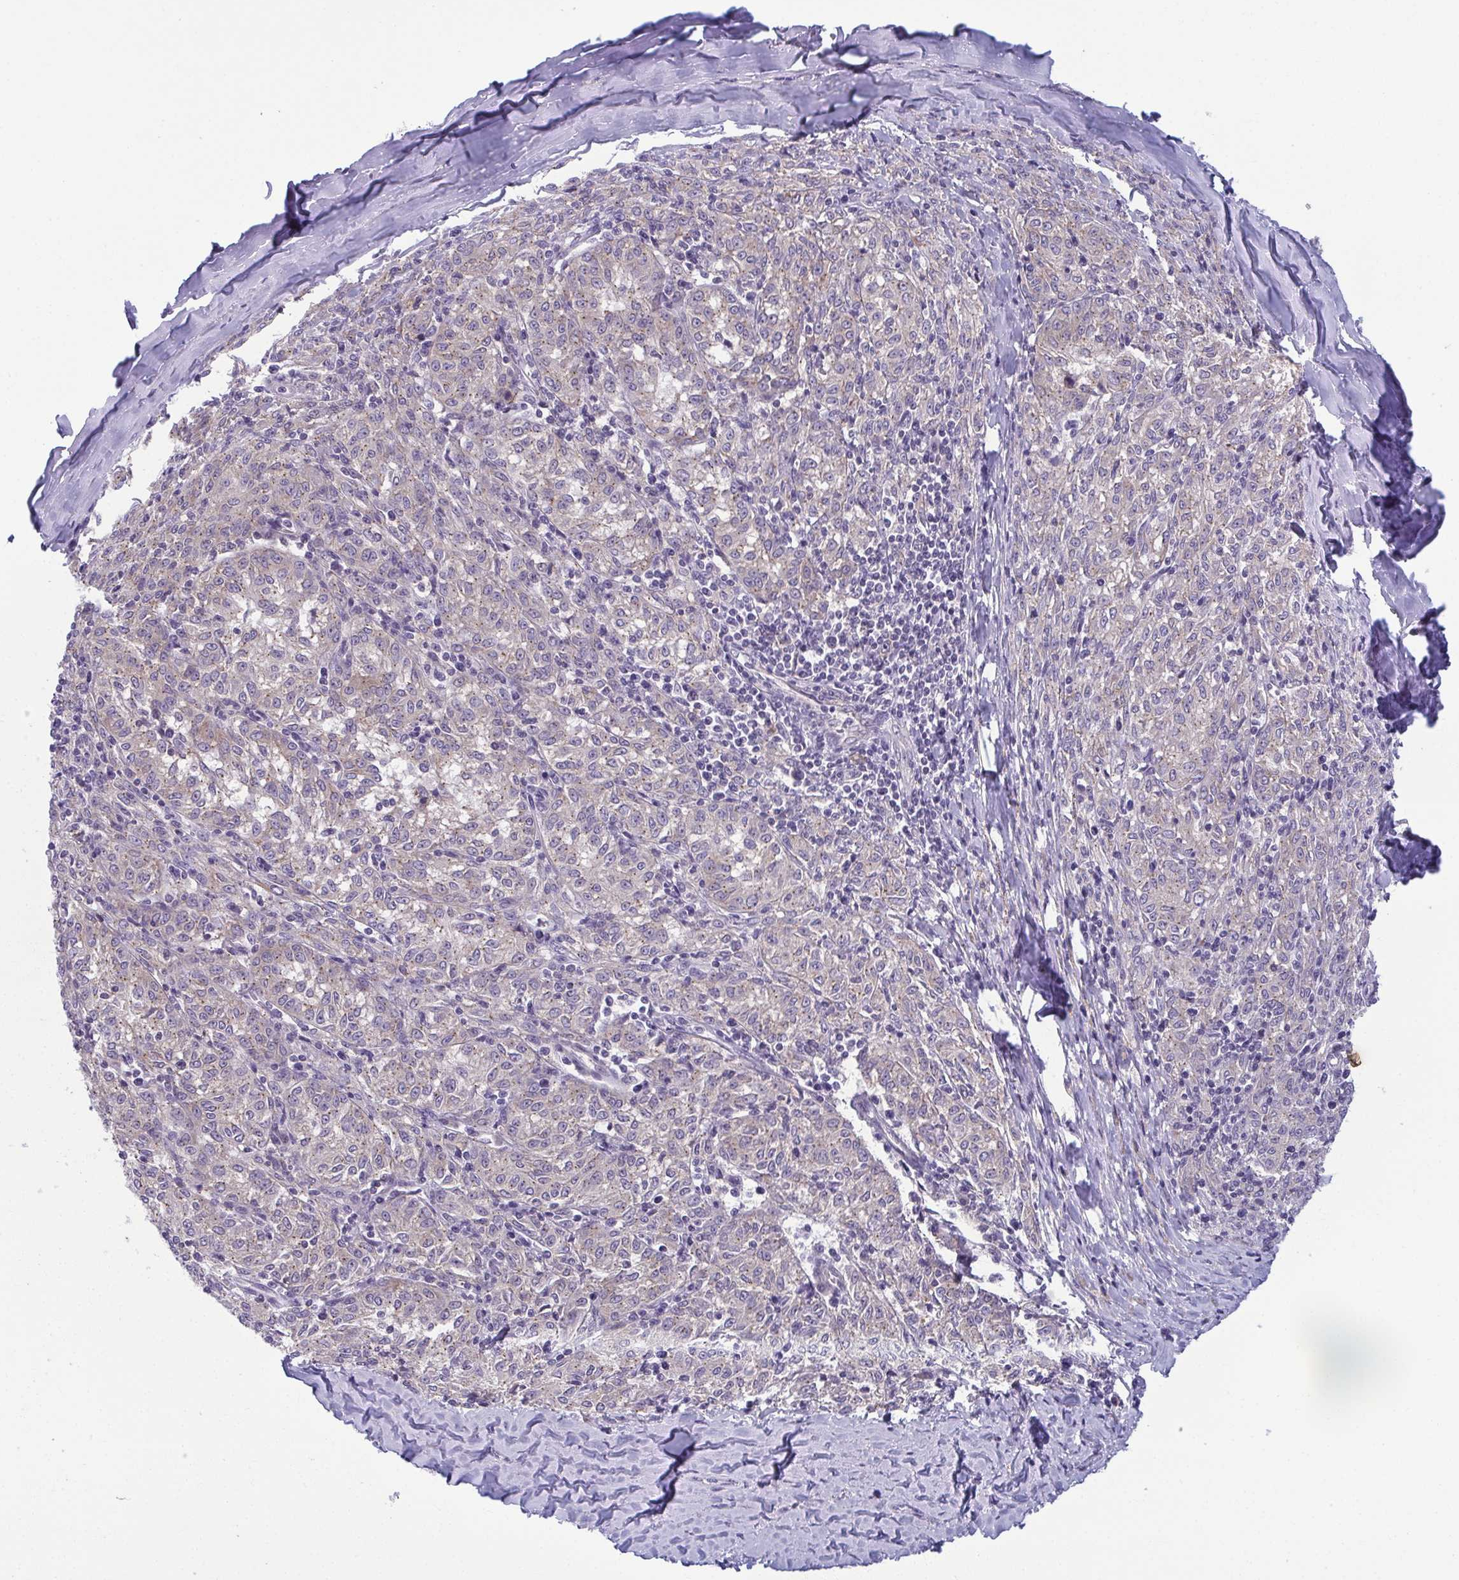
{"staining": {"intensity": "negative", "quantity": "none", "location": "none"}, "tissue": "melanoma", "cell_type": "Tumor cells", "image_type": "cancer", "snomed": [{"axis": "morphology", "description": "Malignant melanoma, NOS"}, {"axis": "topography", "description": "Skin"}], "caption": "Malignant melanoma stained for a protein using immunohistochemistry displays no staining tumor cells.", "gene": "TMEM108", "patient": {"sex": "female", "age": 72}}